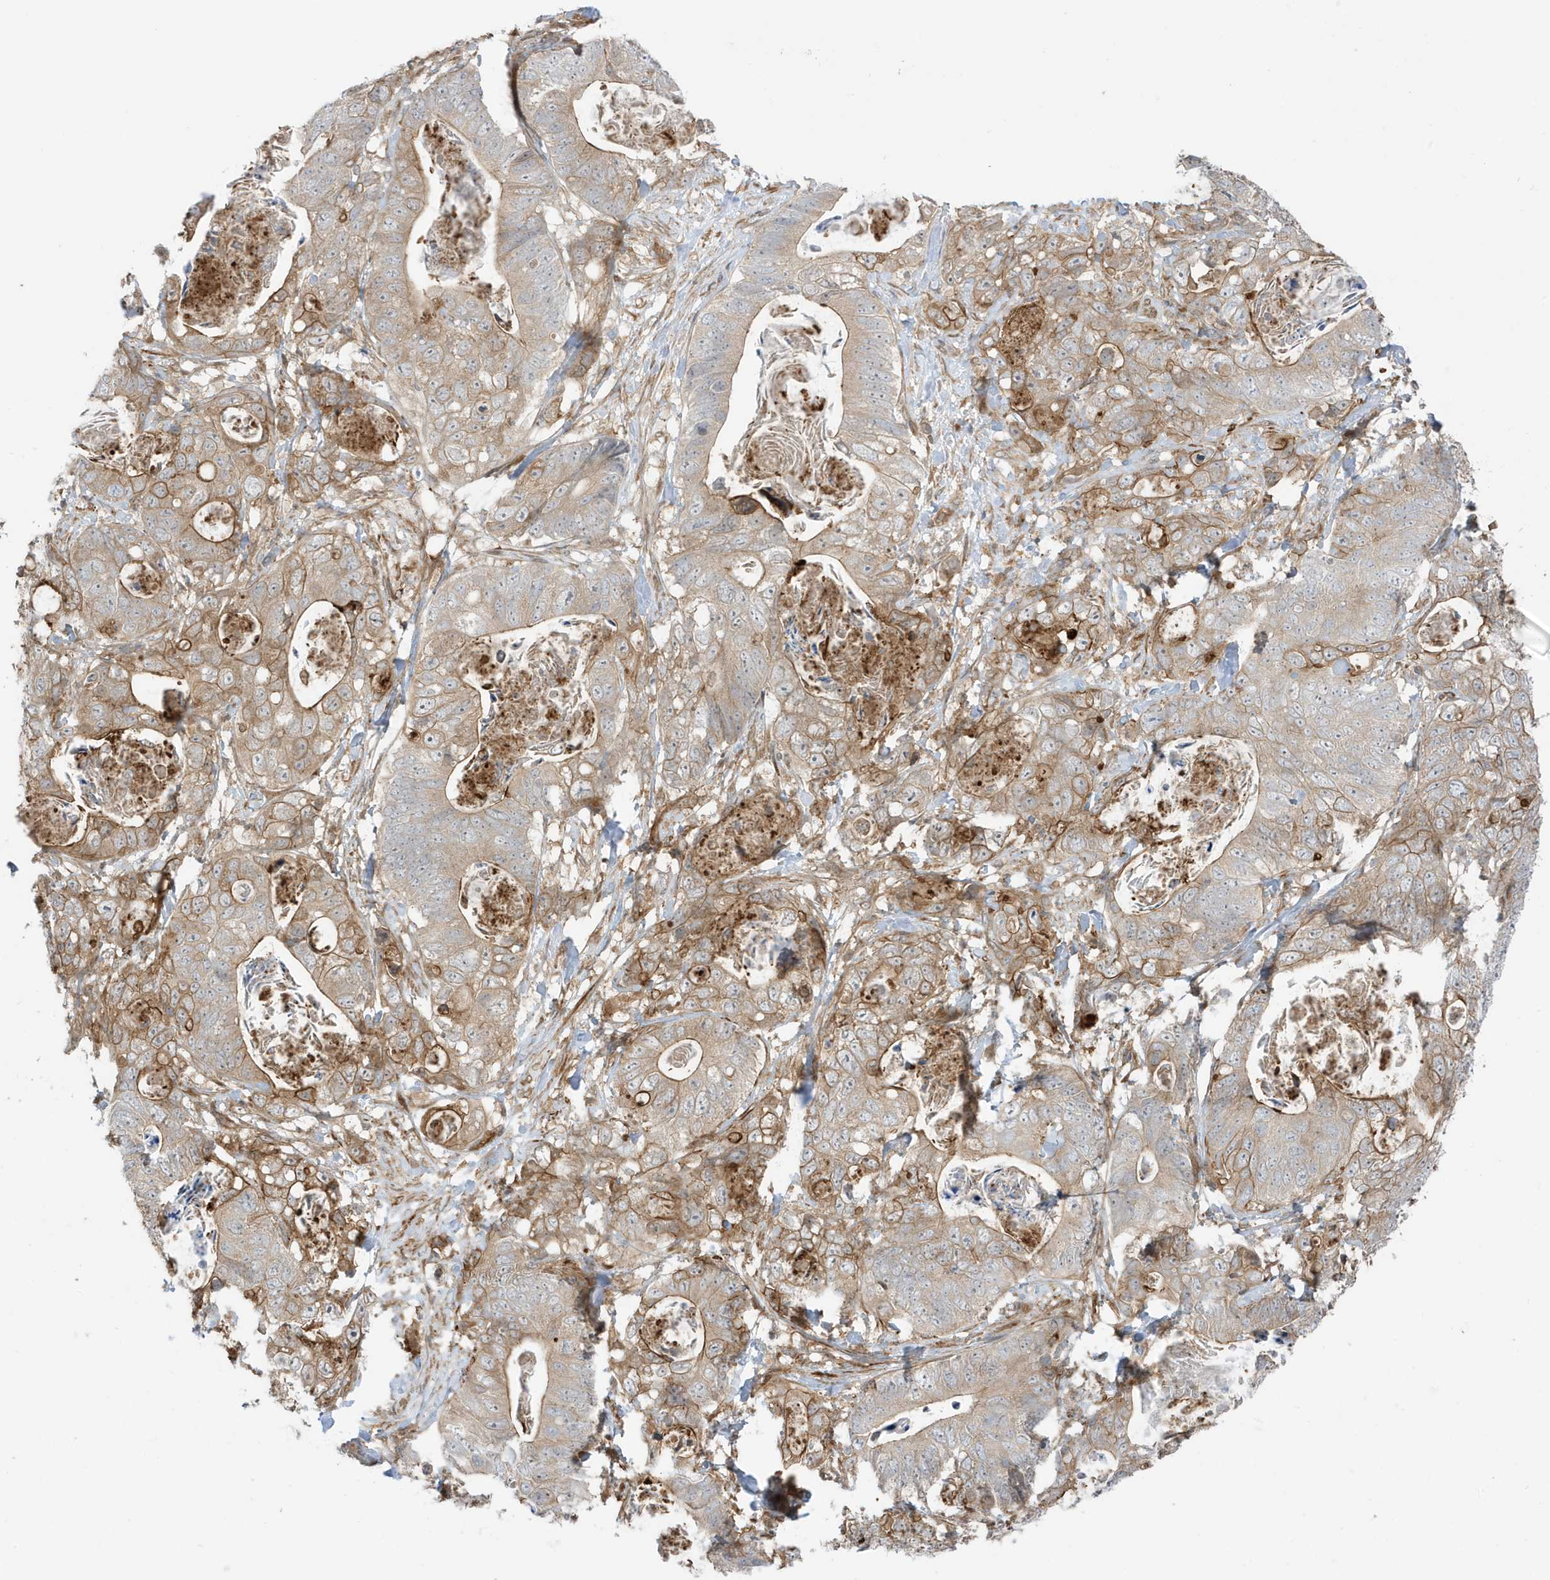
{"staining": {"intensity": "moderate", "quantity": "25%-75%", "location": "cytoplasmic/membranous"}, "tissue": "stomach cancer", "cell_type": "Tumor cells", "image_type": "cancer", "snomed": [{"axis": "morphology", "description": "Normal tissue, NOS"}, {"axis": "morphology", "description": "Adenocarcinoma, NOS"}, {"axis": "topography", "description": "Stomach"}], "caption": "Human stomach cancer (adenocarcinoma) stained with a protein marker shows moderate staining in tumor cells.", "gene": "CDC42EP3", "patient": {"sex": "female", "age": 89}}